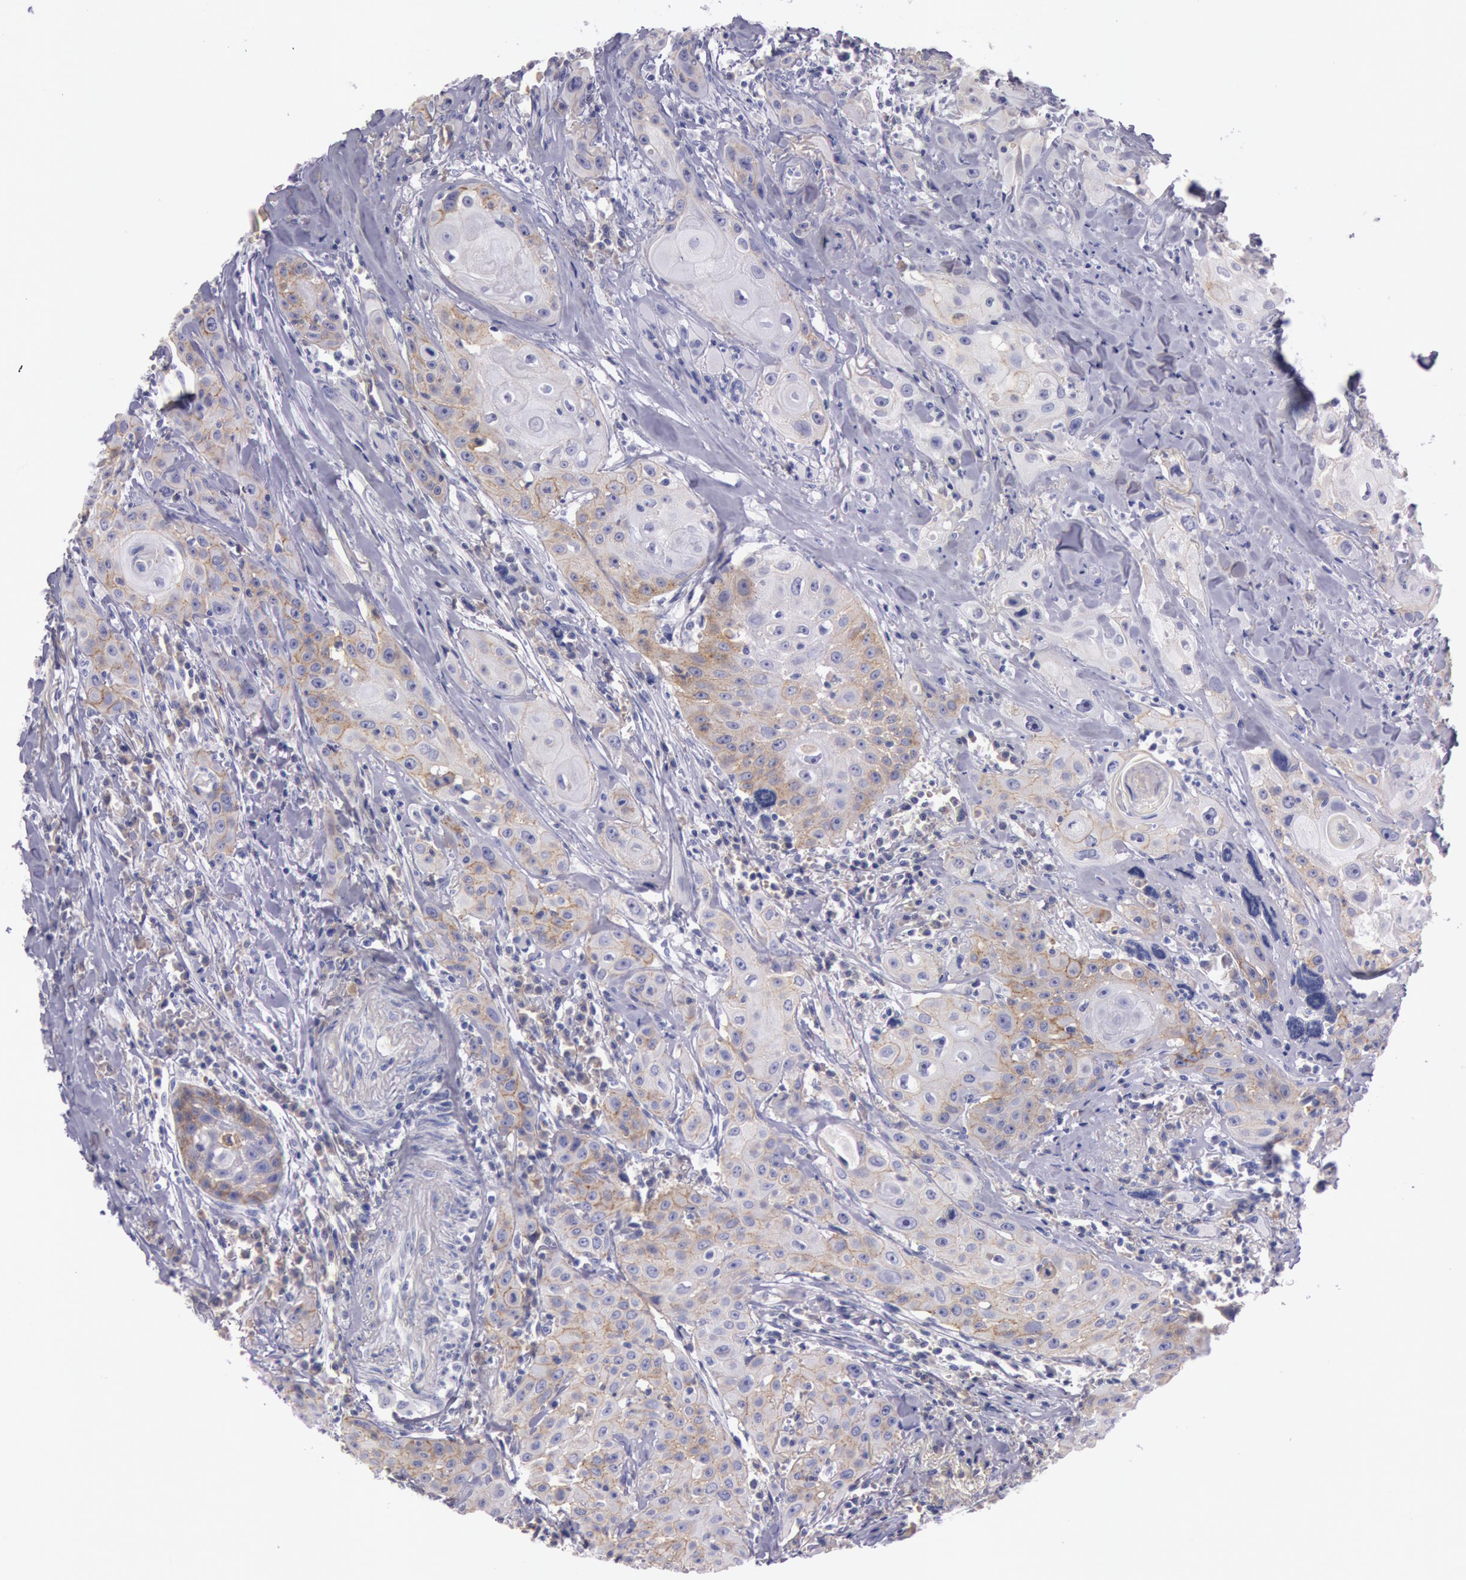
{"staining": {"intensity": "weak", "quantity": "<25%", "location": "cytoplasmic/membranous"}, "tissue": "head and neck cancer", "cell_type": "Tumor cells", "image_type": "cancer", "snomed": [{"axis": "morphology", "description": "Squamous cell carcinoma, NOS"}, {"axis": "topography", "description": "Oral tissue"}, {"axis": "topography", "description": "Head-Neck"}], "caption": "High magnification brightfield microscopy of head and neck cancer (squamous cell carcinoma) stained with DAB (brown) and counterstained with hematoxylin (blue): tumor cells show no significant expression. (DAB (3,3'-diaminobenzidine) IHC visualized using brightfield microscopy, high magnification).", "gene": "EGFR", "patient": {"sex": "female", "age": 82}}